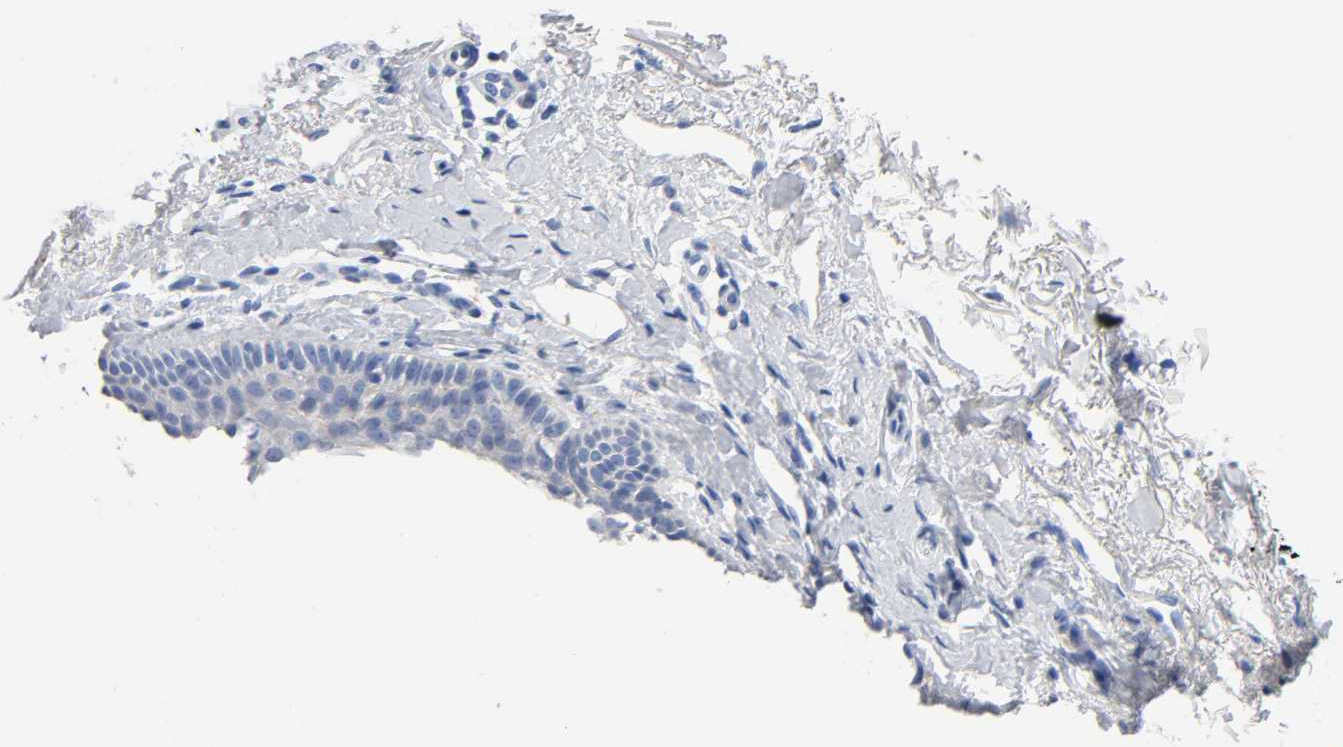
{"staining": {"intensity": "negative", "quantity": "none", "location": "none"}, "tissue": "skin cancer", "cell_type": "Tumor cells", "image_type": "cancer", "snomed": [{"axis": "morphology", "description": "Normal tissue, NOS"}, {"axis": "morphology", "description": "Basal cell carcinoma"}, {"axis": "topography", "description": "Skin"}], "caption": "High power microscopy image of an IHC photomicrograph of skin cancer, revealing no significant staining in tumor cells.", "gene": "ACP3", "patient": {"sex": "female", "age": 69}}